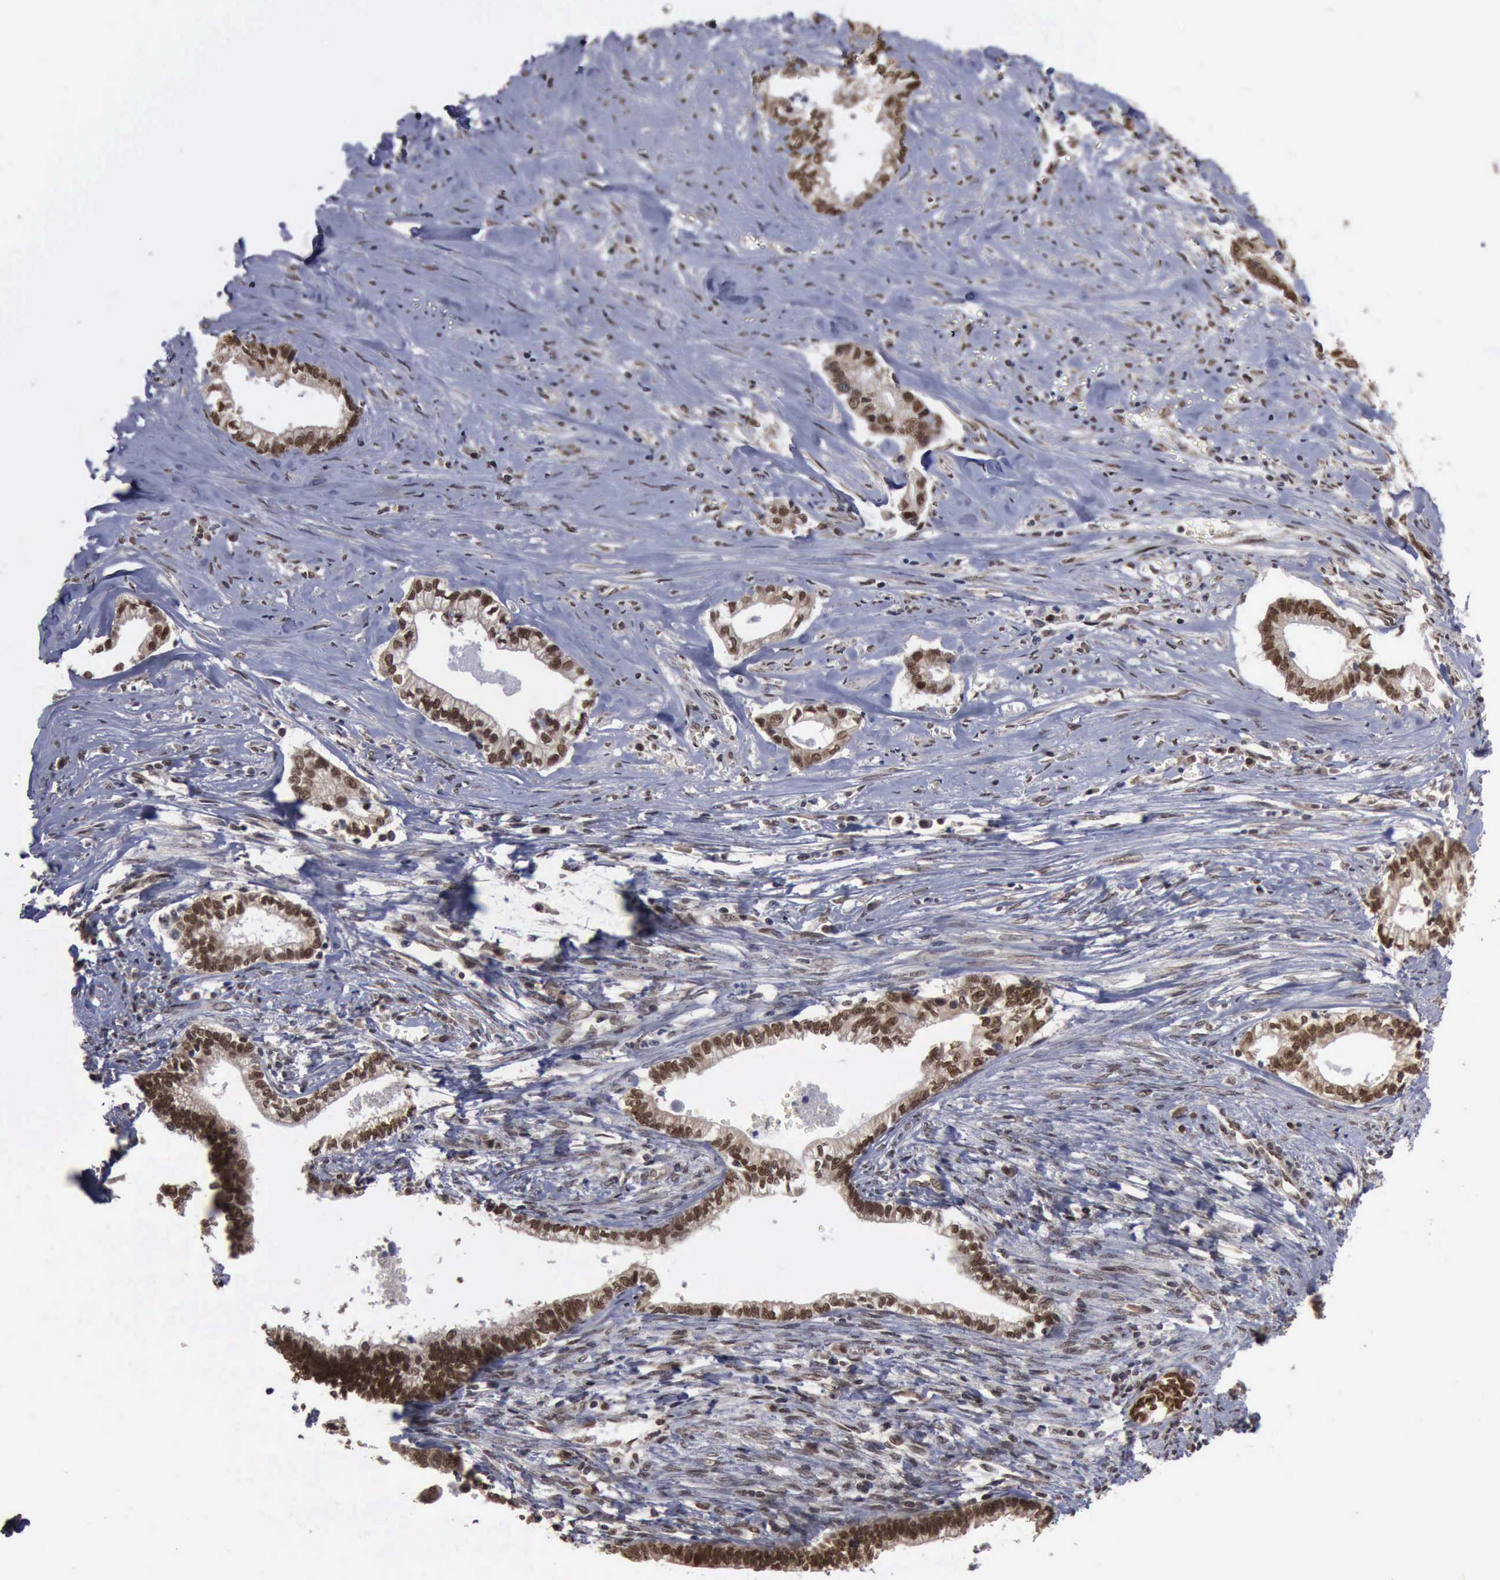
{"staining": {"intensity": "strong", "quantity": ">75%", "location": "nuclear"}, "tissue": "liver cancer", "cell_type": "Tumor cells", "image_type": "cancer", "snomed": [{"axis": "morphology", "description": "Cholangiocarcinoma"}, {"axis": "topography", "description": "Liver"}], "caption": "Liver cancer tissue demonstrates strong nuclear staining in approximately >75% of tumor cells, visualized by immunohistochemistry.", "gene": "RTCB", "patient": {"sex": "male", "age": 57}}